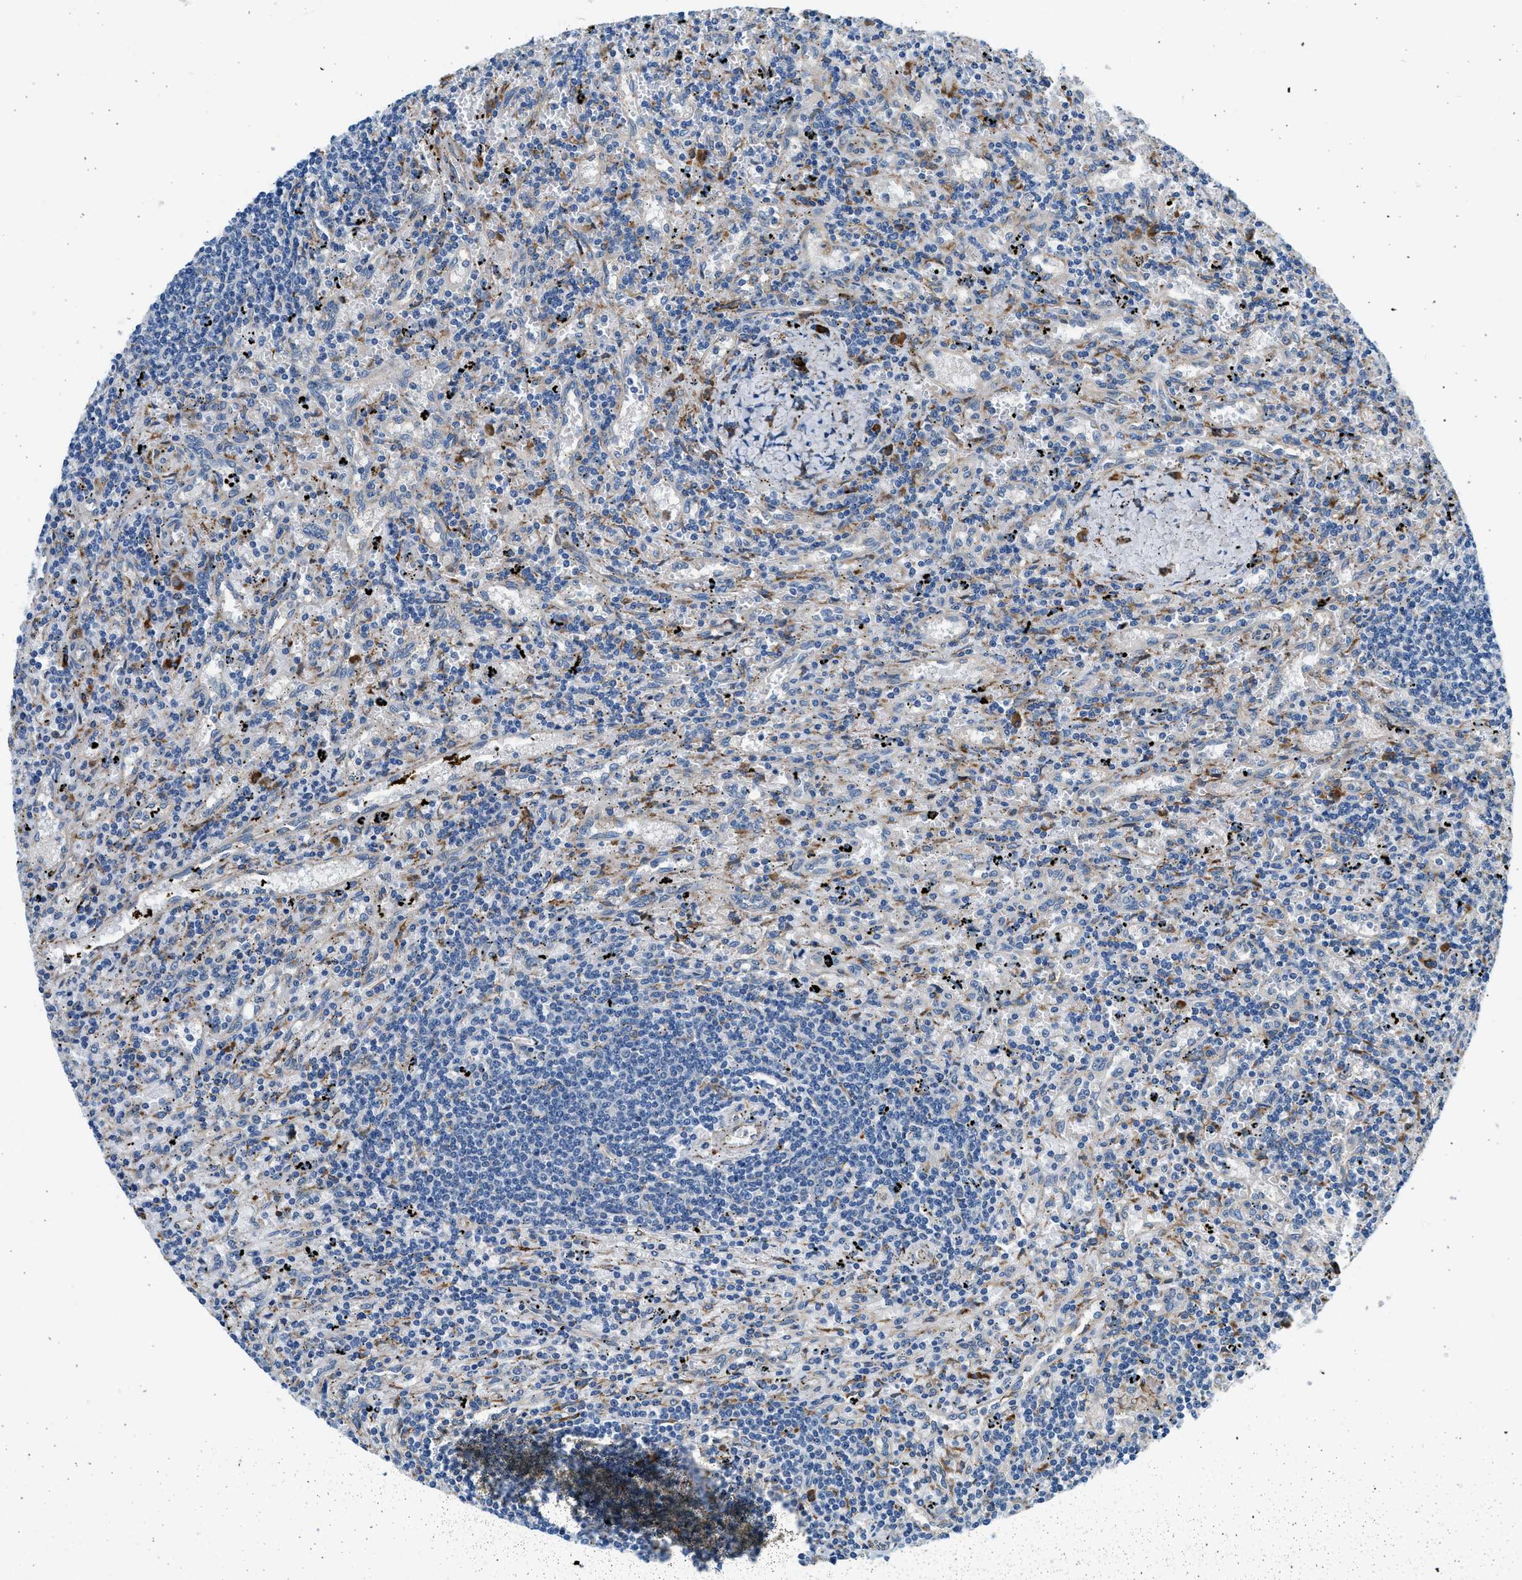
{"staining": {"intensity": "negative", "quantity": "none", "location": "none"}, "tissue": "lymphoma", "cell_type": "Tumor cells", "image_type": "cancer", "snomed": [{"axis": "morphology", "description": "Malignant lymphoma, non-Hodgkin's type, Low grade"}, {"axis": "topography", "description": "Spleen"}], "caption": "There is no significant expression in tumor cells of lymphoma. (DAB IHC visualized using brightfield microscopy, high magnification).", "gene": "CNTN6", "patient": {"sex": "male", "age": 76}}